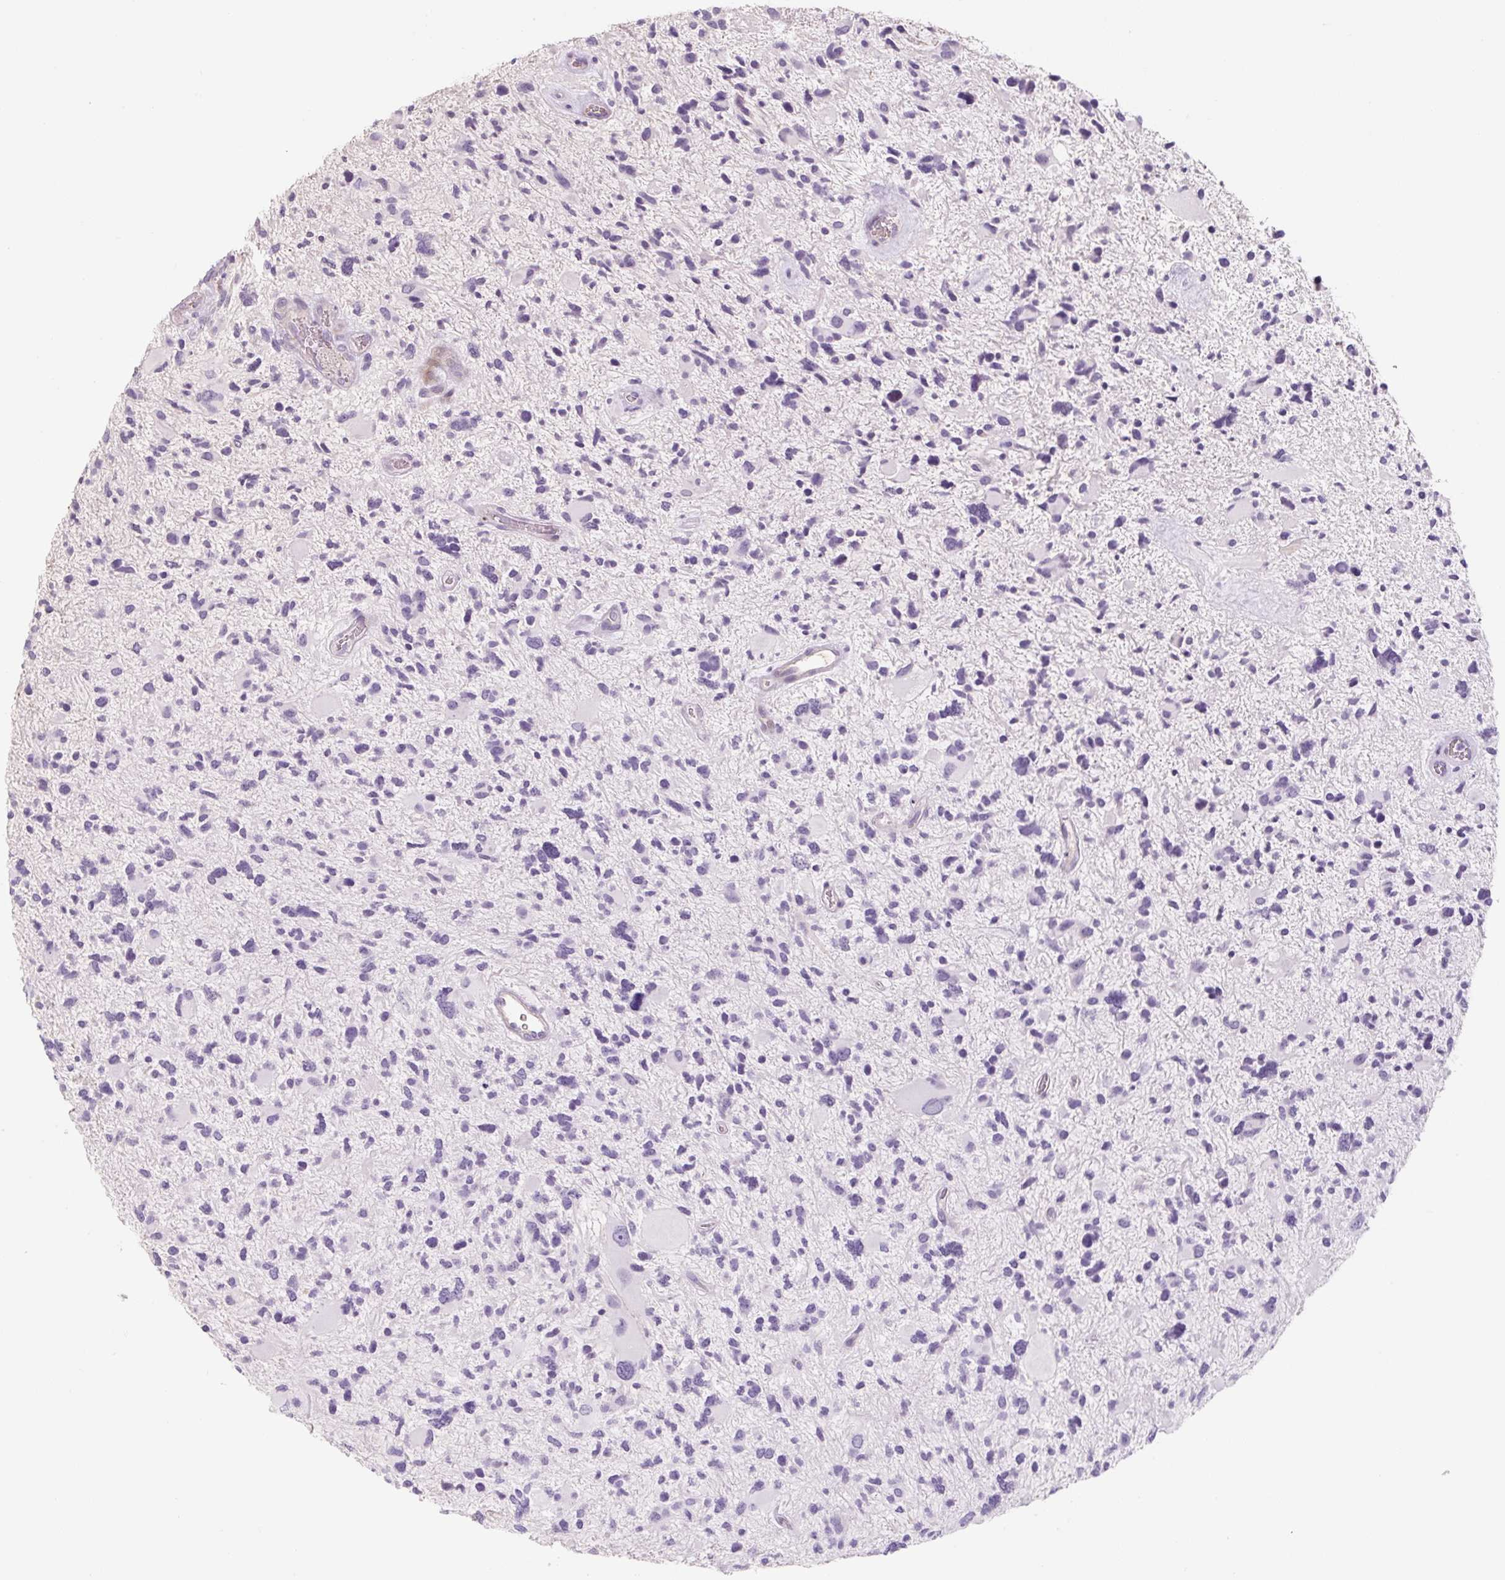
{"staining": {"intensity": "negative", "quantity": "none", "location": "none"}, "tissue": "glioma", "cell_type": "Tumor cells", "image_type": "cancer", "snomed": [{"axis": "morphology", "description": "Glioma, malignant, High grade"}, {"axis": "topography", "description": "Brain"}], "caption": "Immunohistochemistry (IHC) of human malignant glioma (high-grade) shows no staining in tumor cells.", "gene": "PRM1", "patient": {"sex": "female", "age": 11}}